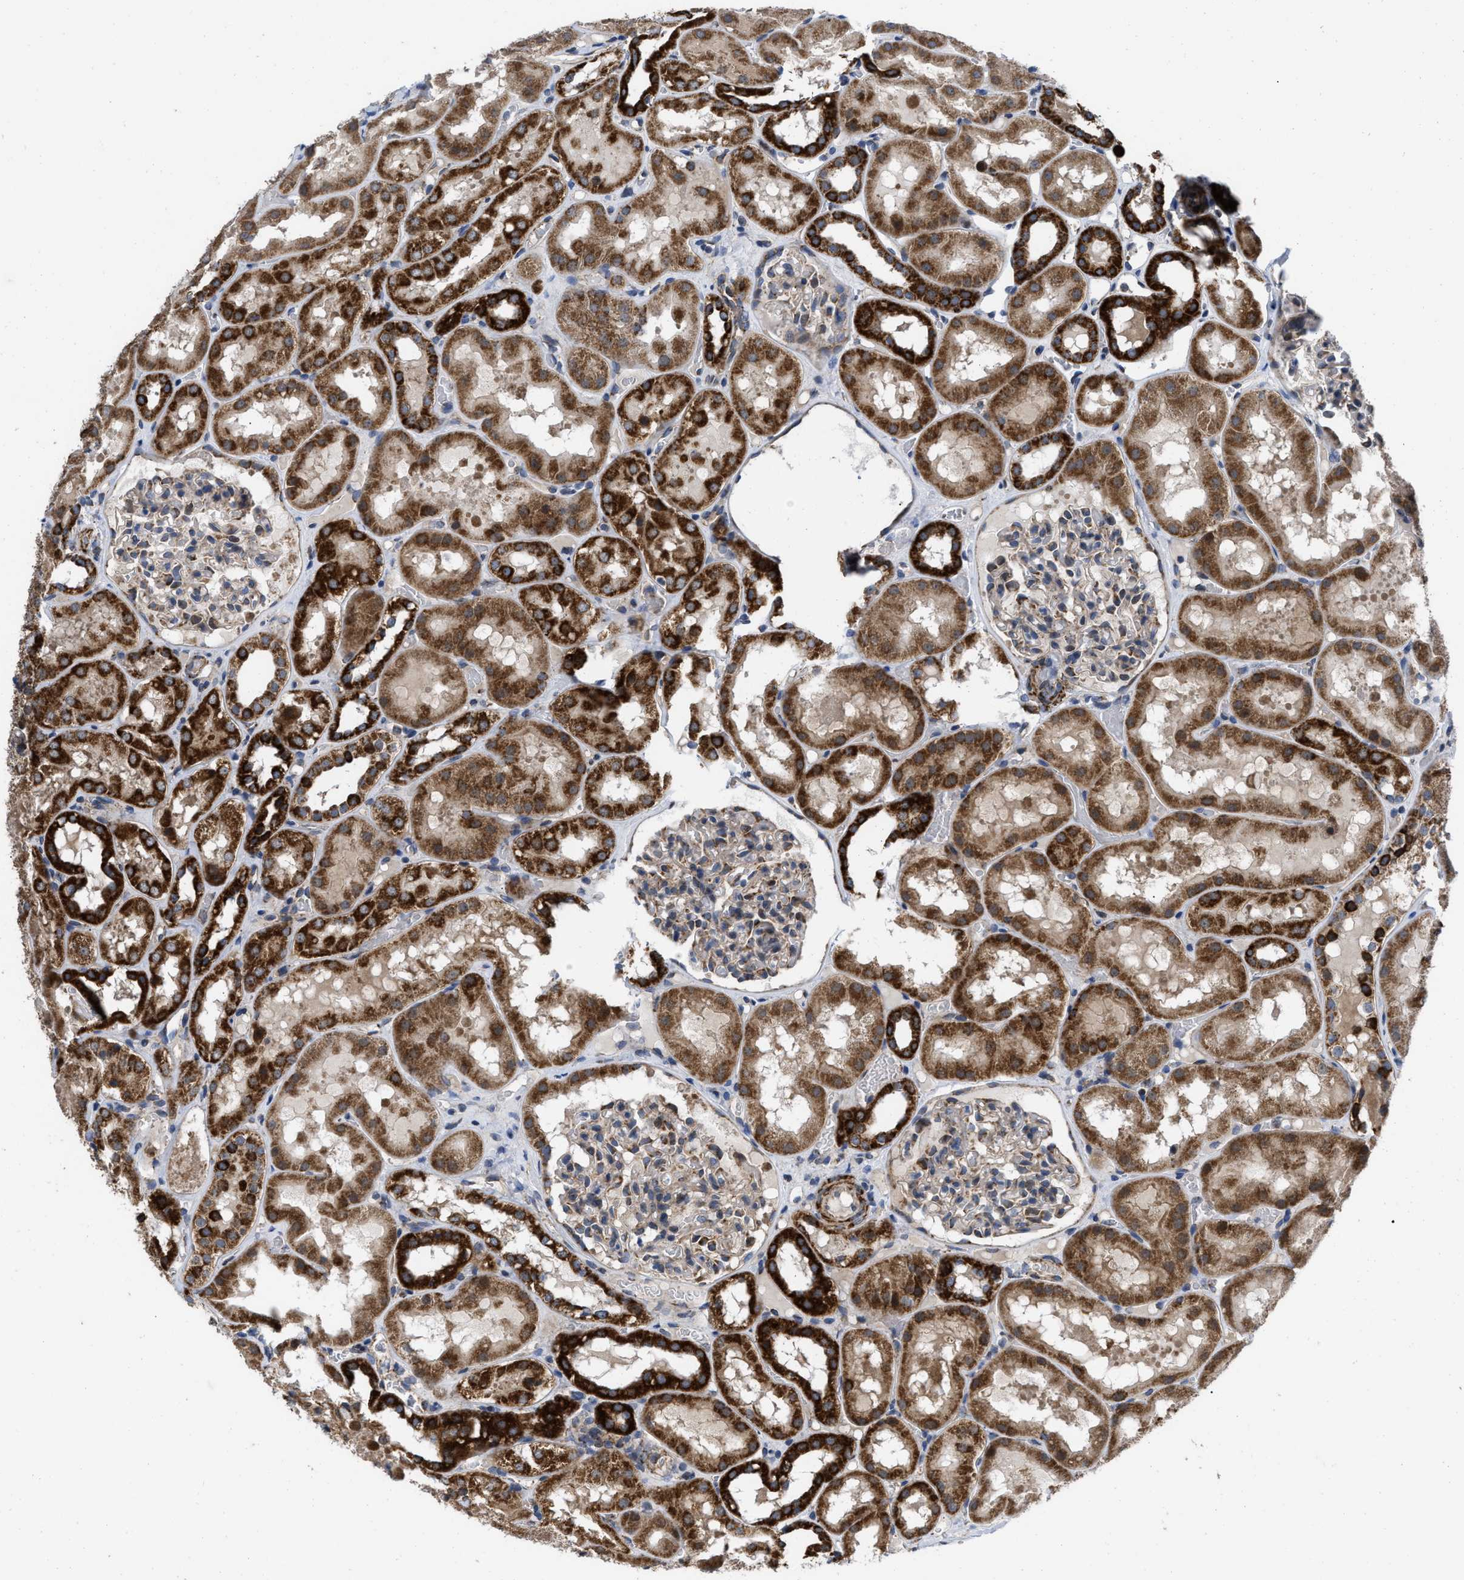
{"staining": {"intensity": "weak", "quantity": "25%-75%", "location": "cytoplasmic/membranous"}, "tissue": "kidney", "cell_type": "Cells in glomeruli", "image_type": "normal", "snomed": [{"axis": "morphology", "description": "Normal tissue, NOS"}, {"axis": "topography", "description": "Kidney"}, {"axis": "topography", "description": "Urinary bladder"}], "caption": "Normal kidney was stained to show a protein in brown. There is low levels of weak cytoplasmic/membranous expression in approximately 25%-75% of cells in glomeruli.", "gene": "AKAP1", "patient": {"sex": "male", "age": 16}}